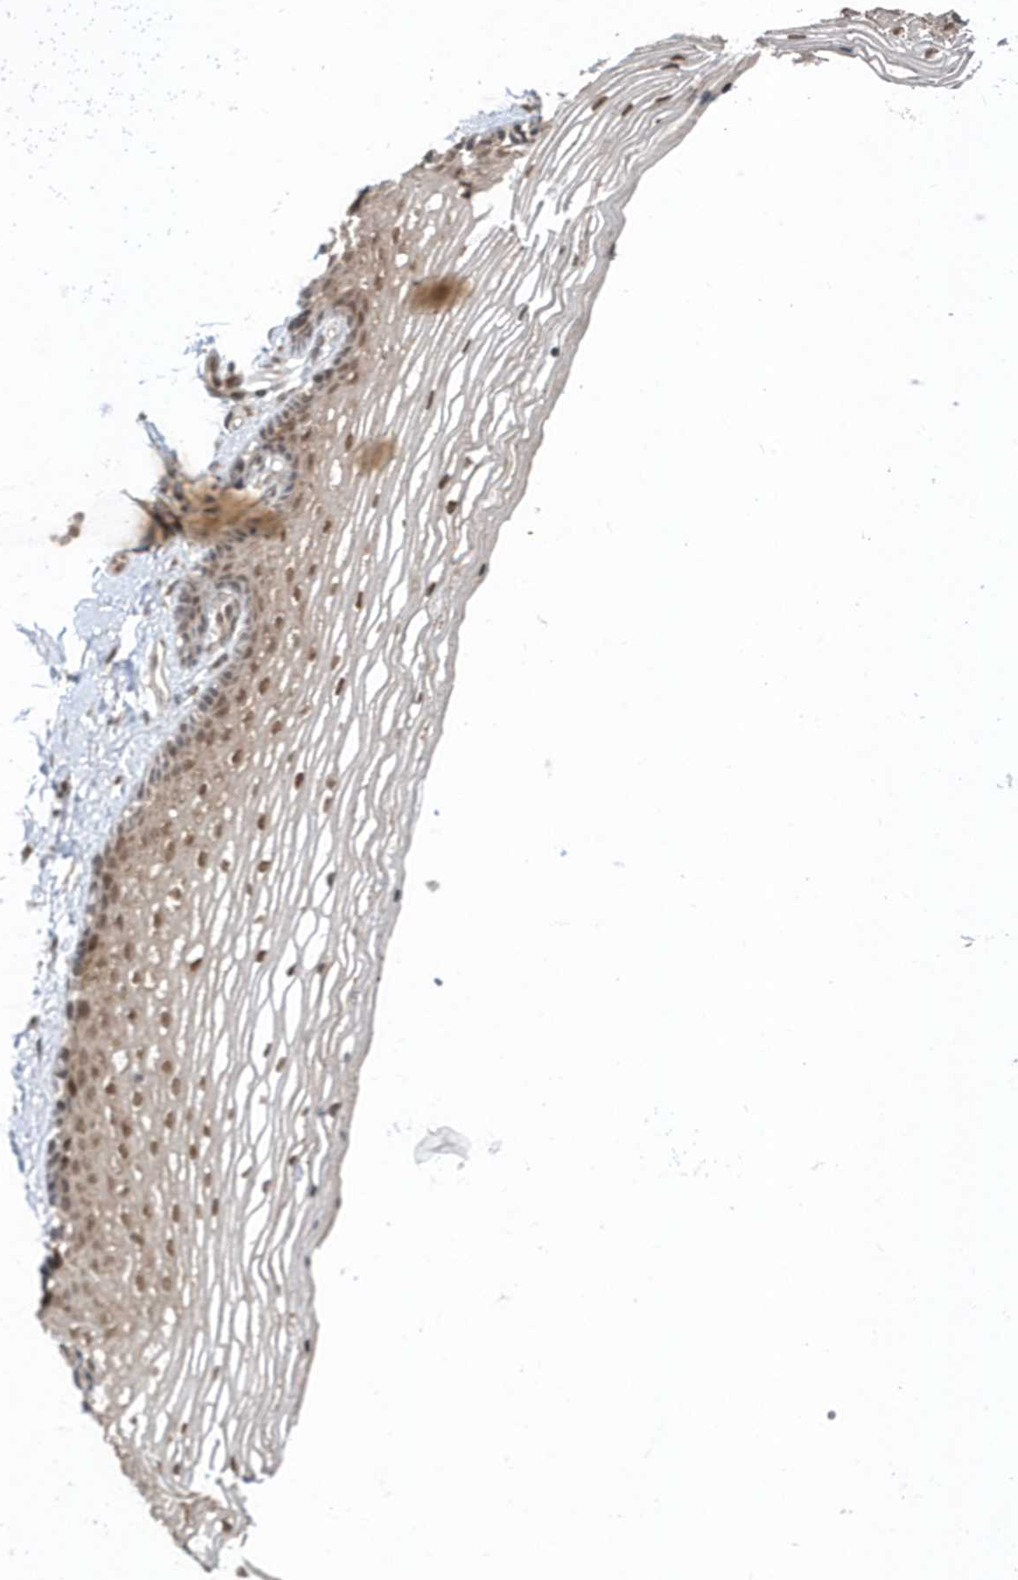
{"staining": {"intensity": "moderate", "quantity": ">75%", "location": "cytoplasmic/membranous,nuclear"}, "tissue": "vagina", "cell_type": "Squamous epithelial cells", "image_type": "normal", "snomed": [{"axis": "morphology", "description": "Normal tissue, NOS"}, {"axis": "topography", "description": "Vagina"}], "caption": "DAB immunohistochemical staining of unremarkable human vagina demonstrates moderate cytoplasmic/membranous,nuclear protein positivity in approximately >75% of squamous epithelial cells.", "gene": "MXI1", "patient": {"sex": "female", "age": 46}}